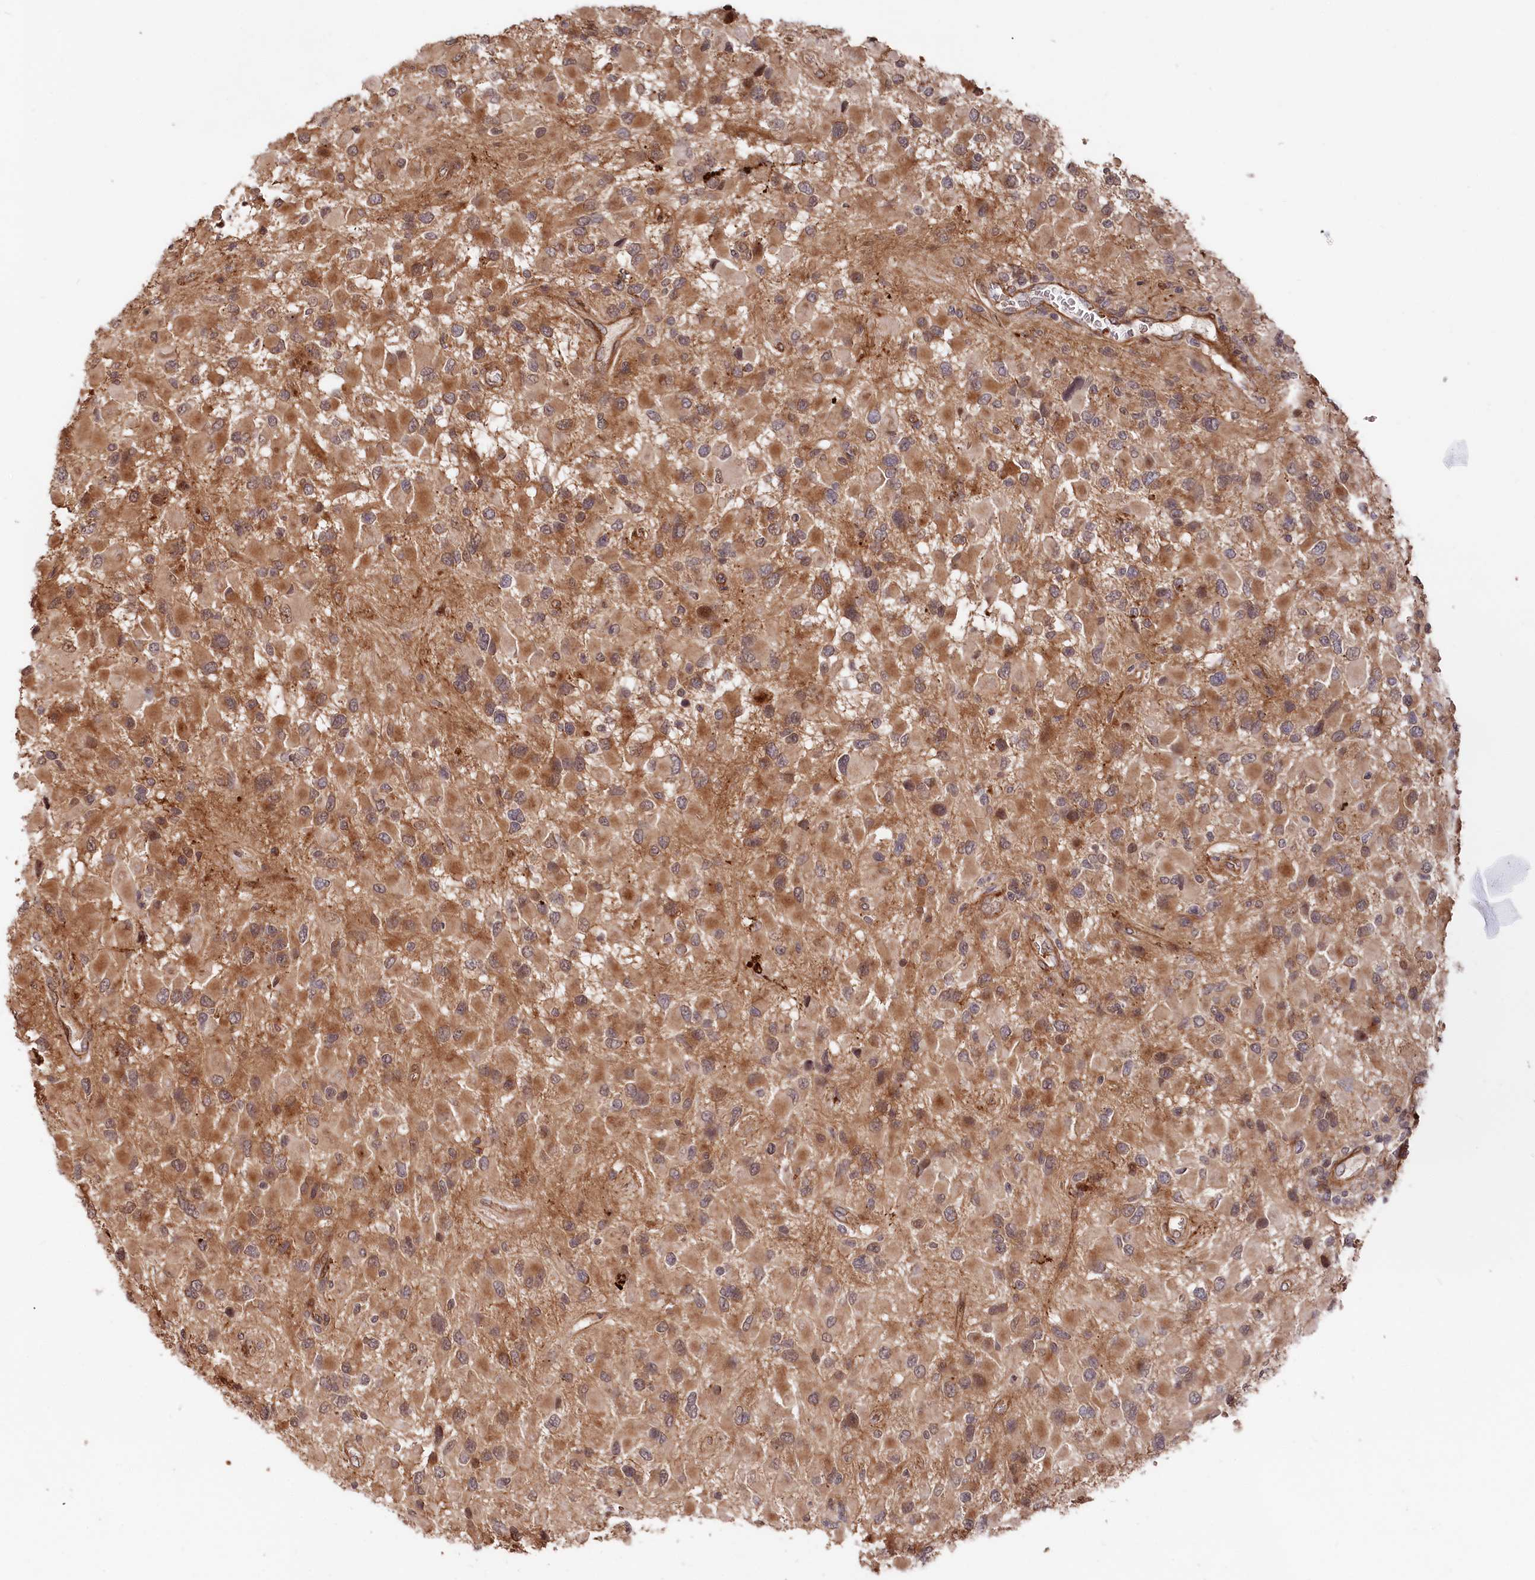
{"staining": {"intensity": "moderate", "quantity": "25%-75%", "location": "cytoplasmic/membranous"}, "tissue": "glioma", "cell_type": "Tumor cells", "image_type": "cancer", "snomed": [{"axis": "morphology", "description": "Glioma, malignant, High grade"}, {"axis": "topography", "description": "Brain"}], "caption": "Immunohistochemical staining of human malignant high-grade glioma shows moderate cytoplasmic/membranous protein expression in approximately 25%-75% of tumor cells.", "gene": "TNKS1BP1", "patient": {"sex": "male", "age": 53}}